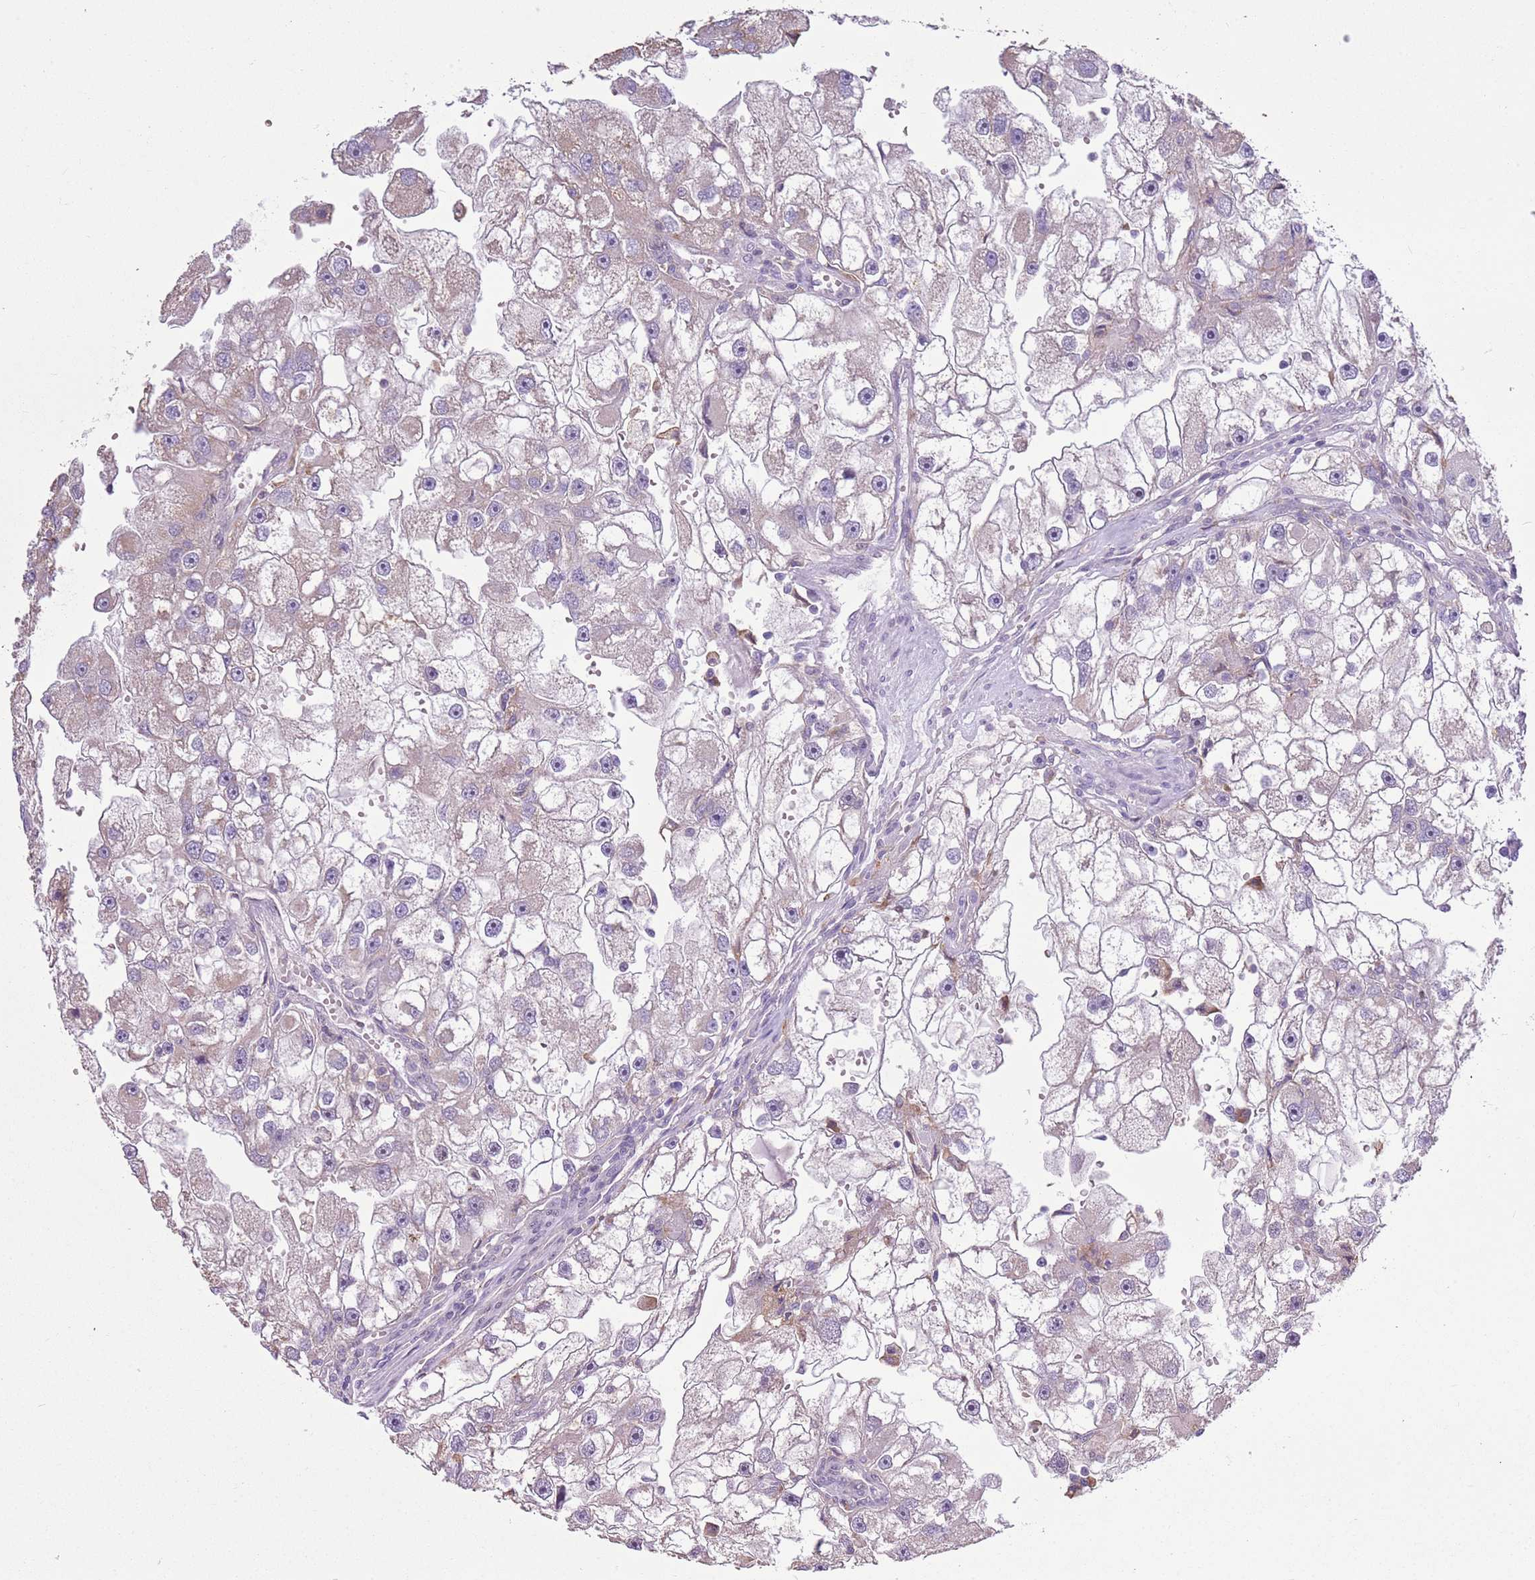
{"staining": {"intensity": "negative", "quantity": "none", "location": "none"}, "tissue": "renal cancer", "cell_type": "Tumor cells", "image_type": "cancer", "snomed": [{"axis": "morphology", "description": "Adenocarcinoma, NOS"}, {"axis": "topography", "description": "Kidney"}], "caption": "Immunohistochemical staining of human renal cancer (adenocarcinoma) demonstrates no significant positivity in tumor cells.", "gene": "CAPN9", "patient": {"sex": "male", "age": 63}}